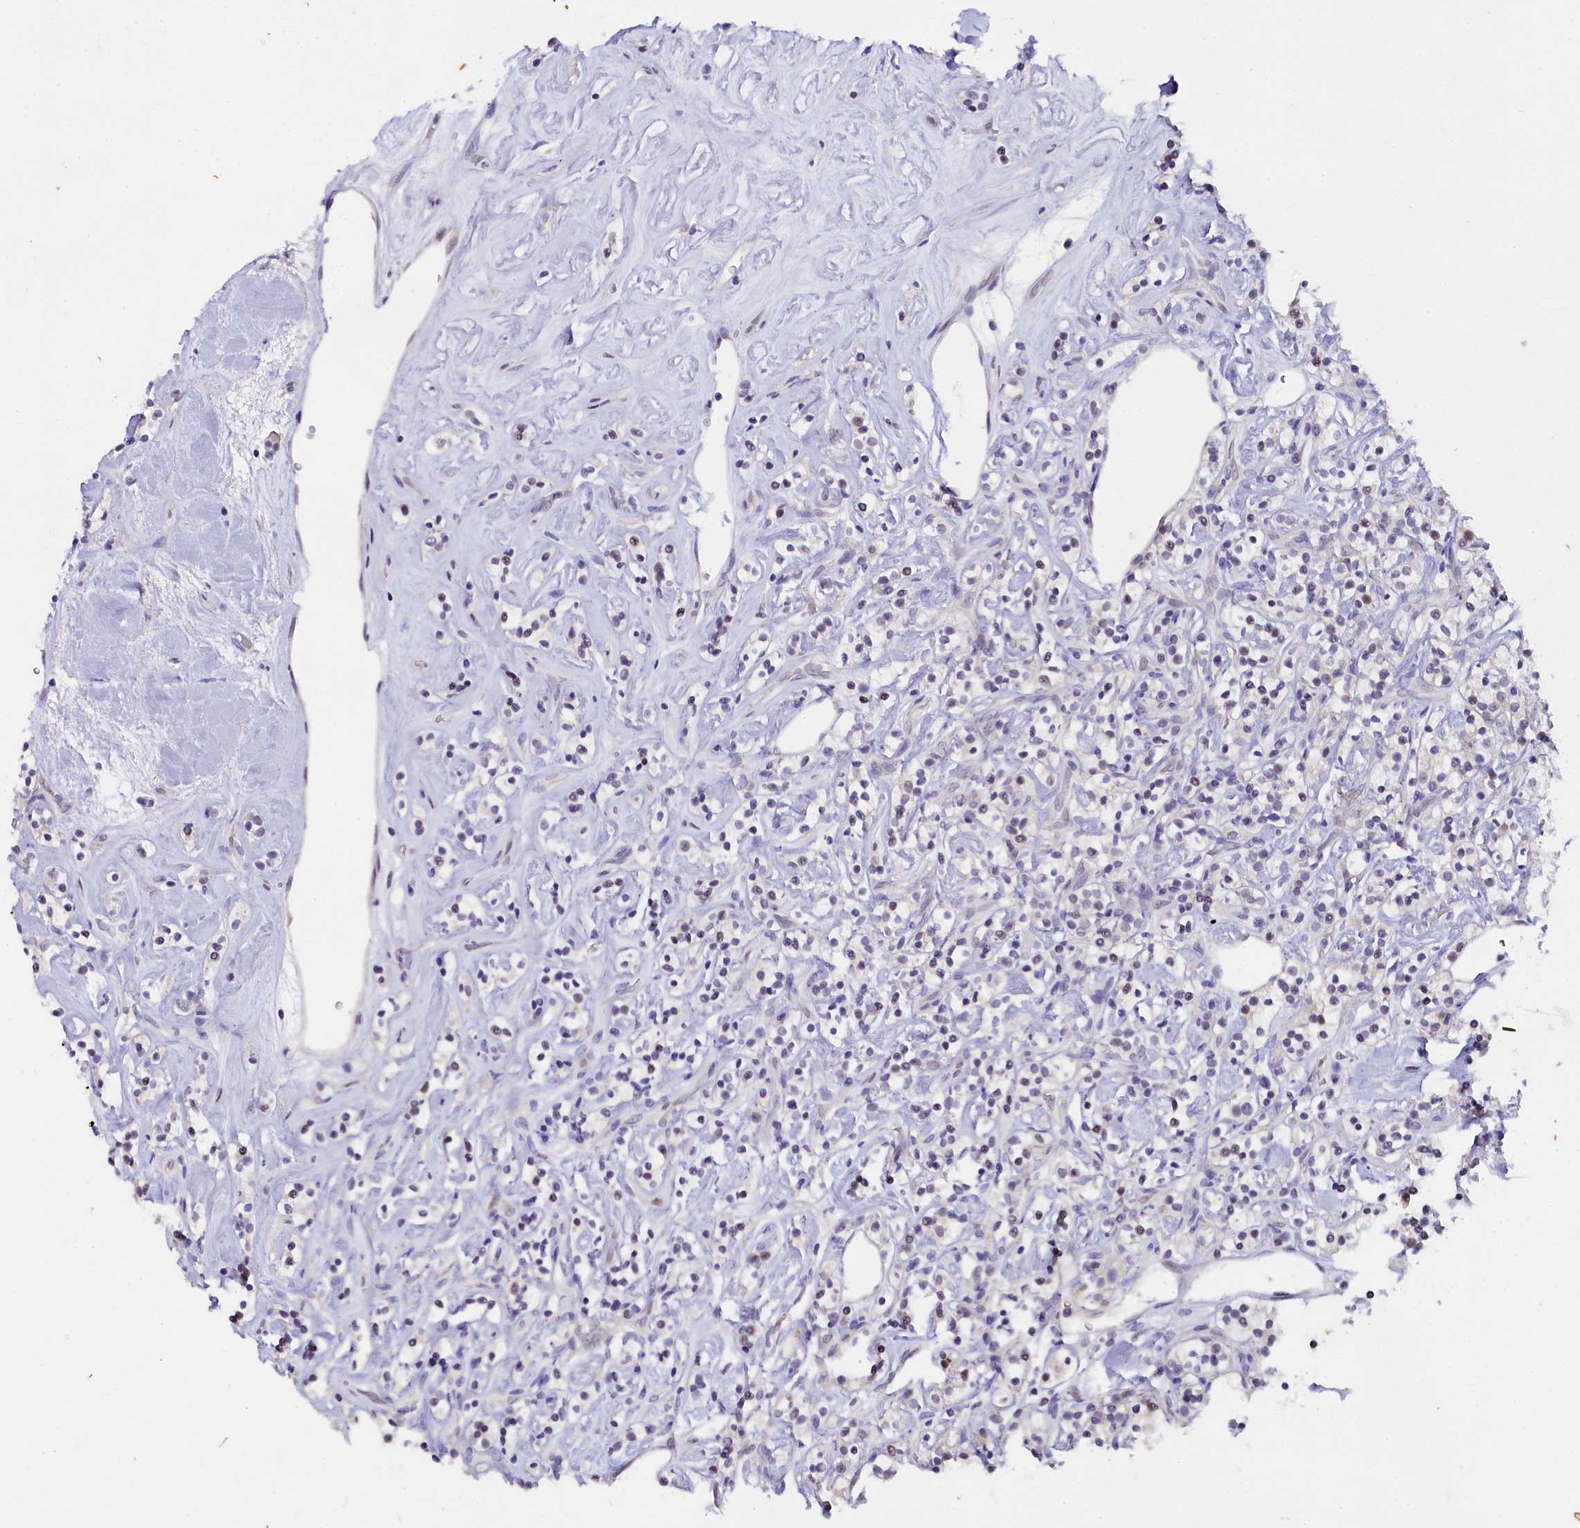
{"staining": {"intensity": "weak", "quantity": "<25%", "location": "nuclear"}, "tissue": "renal cancer", "cell_type": "Tumor cells", "image_type": "cancer", "snomed": [{"axis": "morphology", "description": "Adenocarcinoma, NOS"}, {"axis": "topography", "description": "Kidney"}], "caption": "This is an immunohistochemistry photomicrograph of human renal cancer. There is no positivity in tumor cells.", "gene": "OSGEP", "patient": {"sex": "male", "age": 77}}